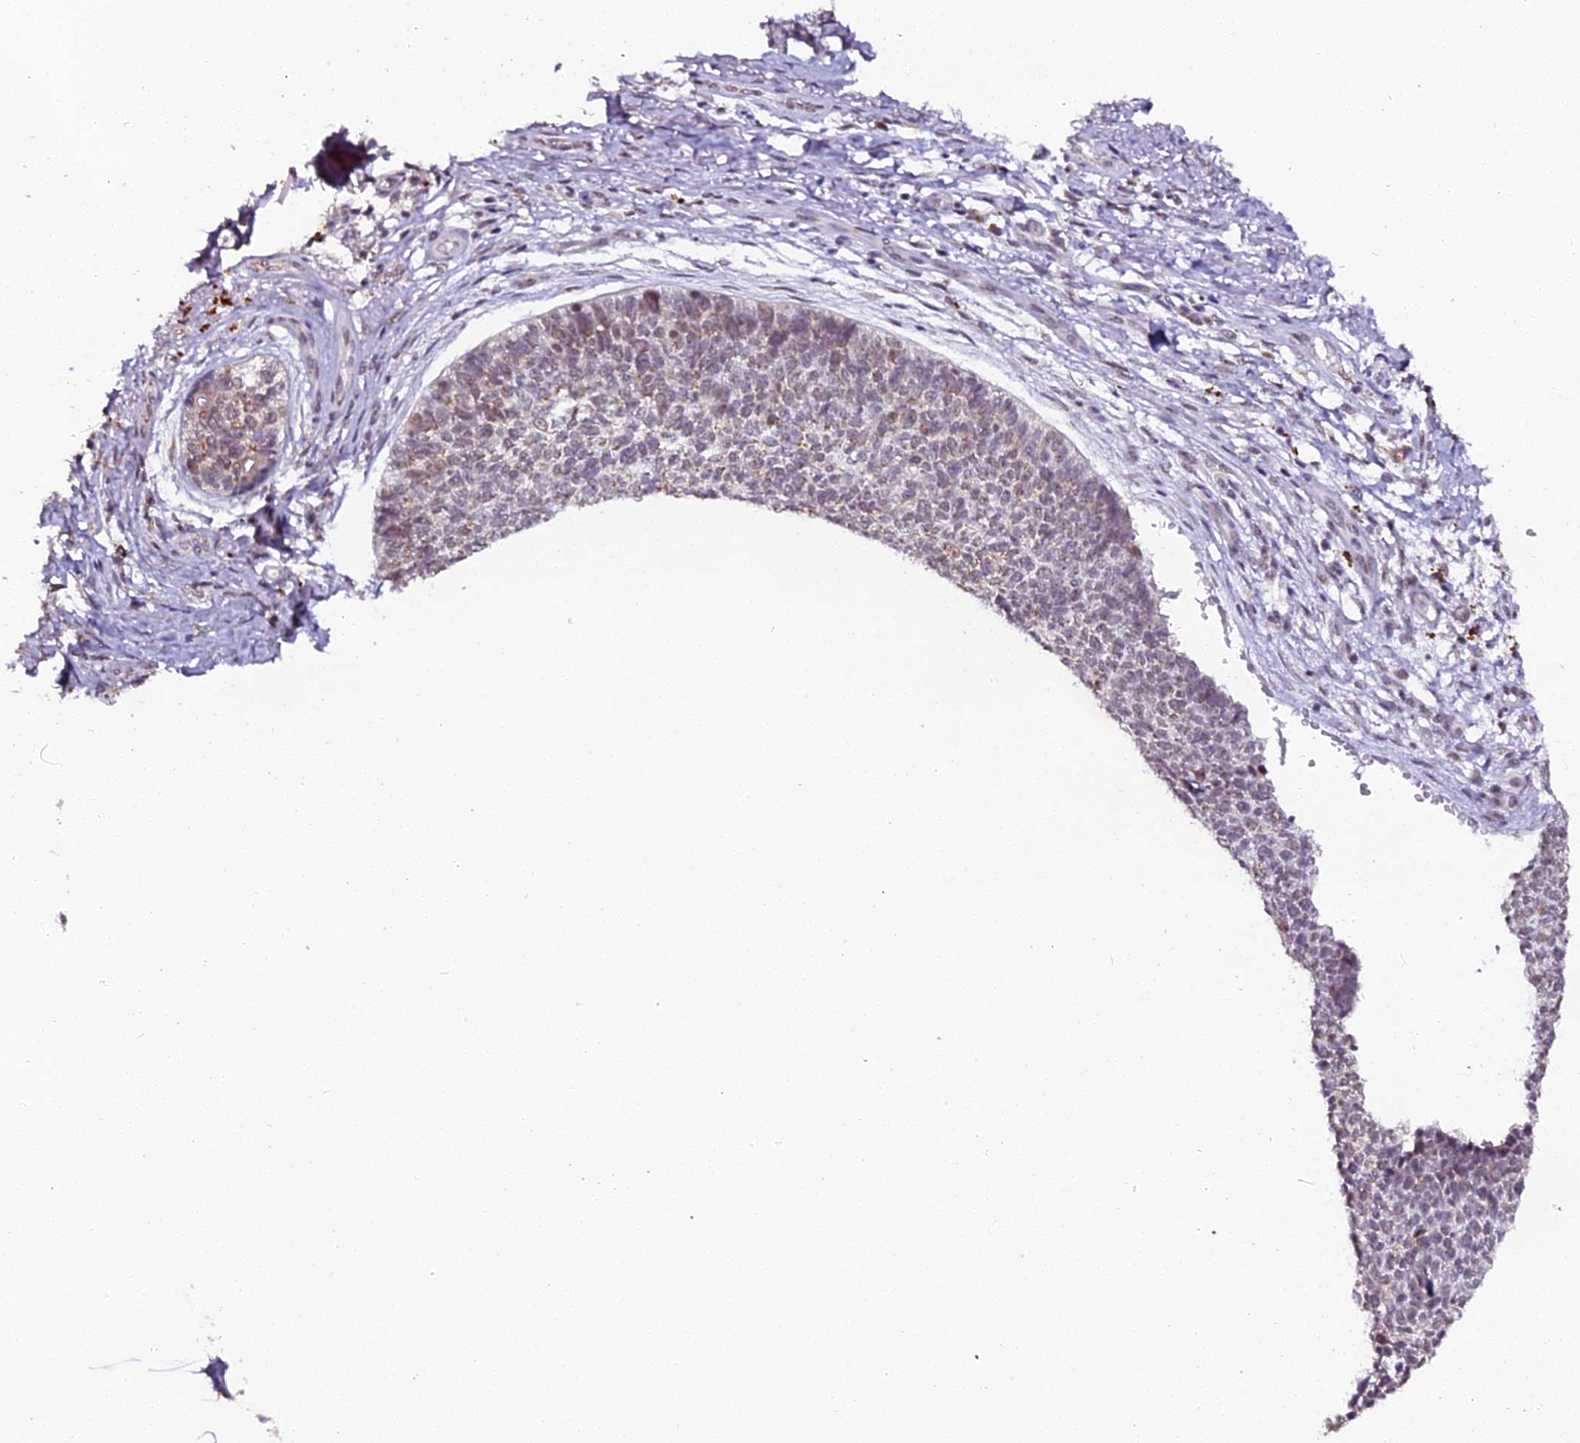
{"staining": {"intensity": "weak", "quantity": "<25%", "location": "cytoplasmic/membranous"}, "tissue": "skin cancer", "cell_type": "Tumor cells", "image_type": "cancer", "snomed": [{"axis": "morphology", "description": "Basal cell carcinoma"}, {"axis": "topography", "description": "Skin"}], "caption": "Immunohistochemistry image of neoplastic tissue: skin cancer stained with DAB displays no significant protein staining in tumor cells.", "gene": "NCBP1", "patient": {"sex": "female", "age": 84}}